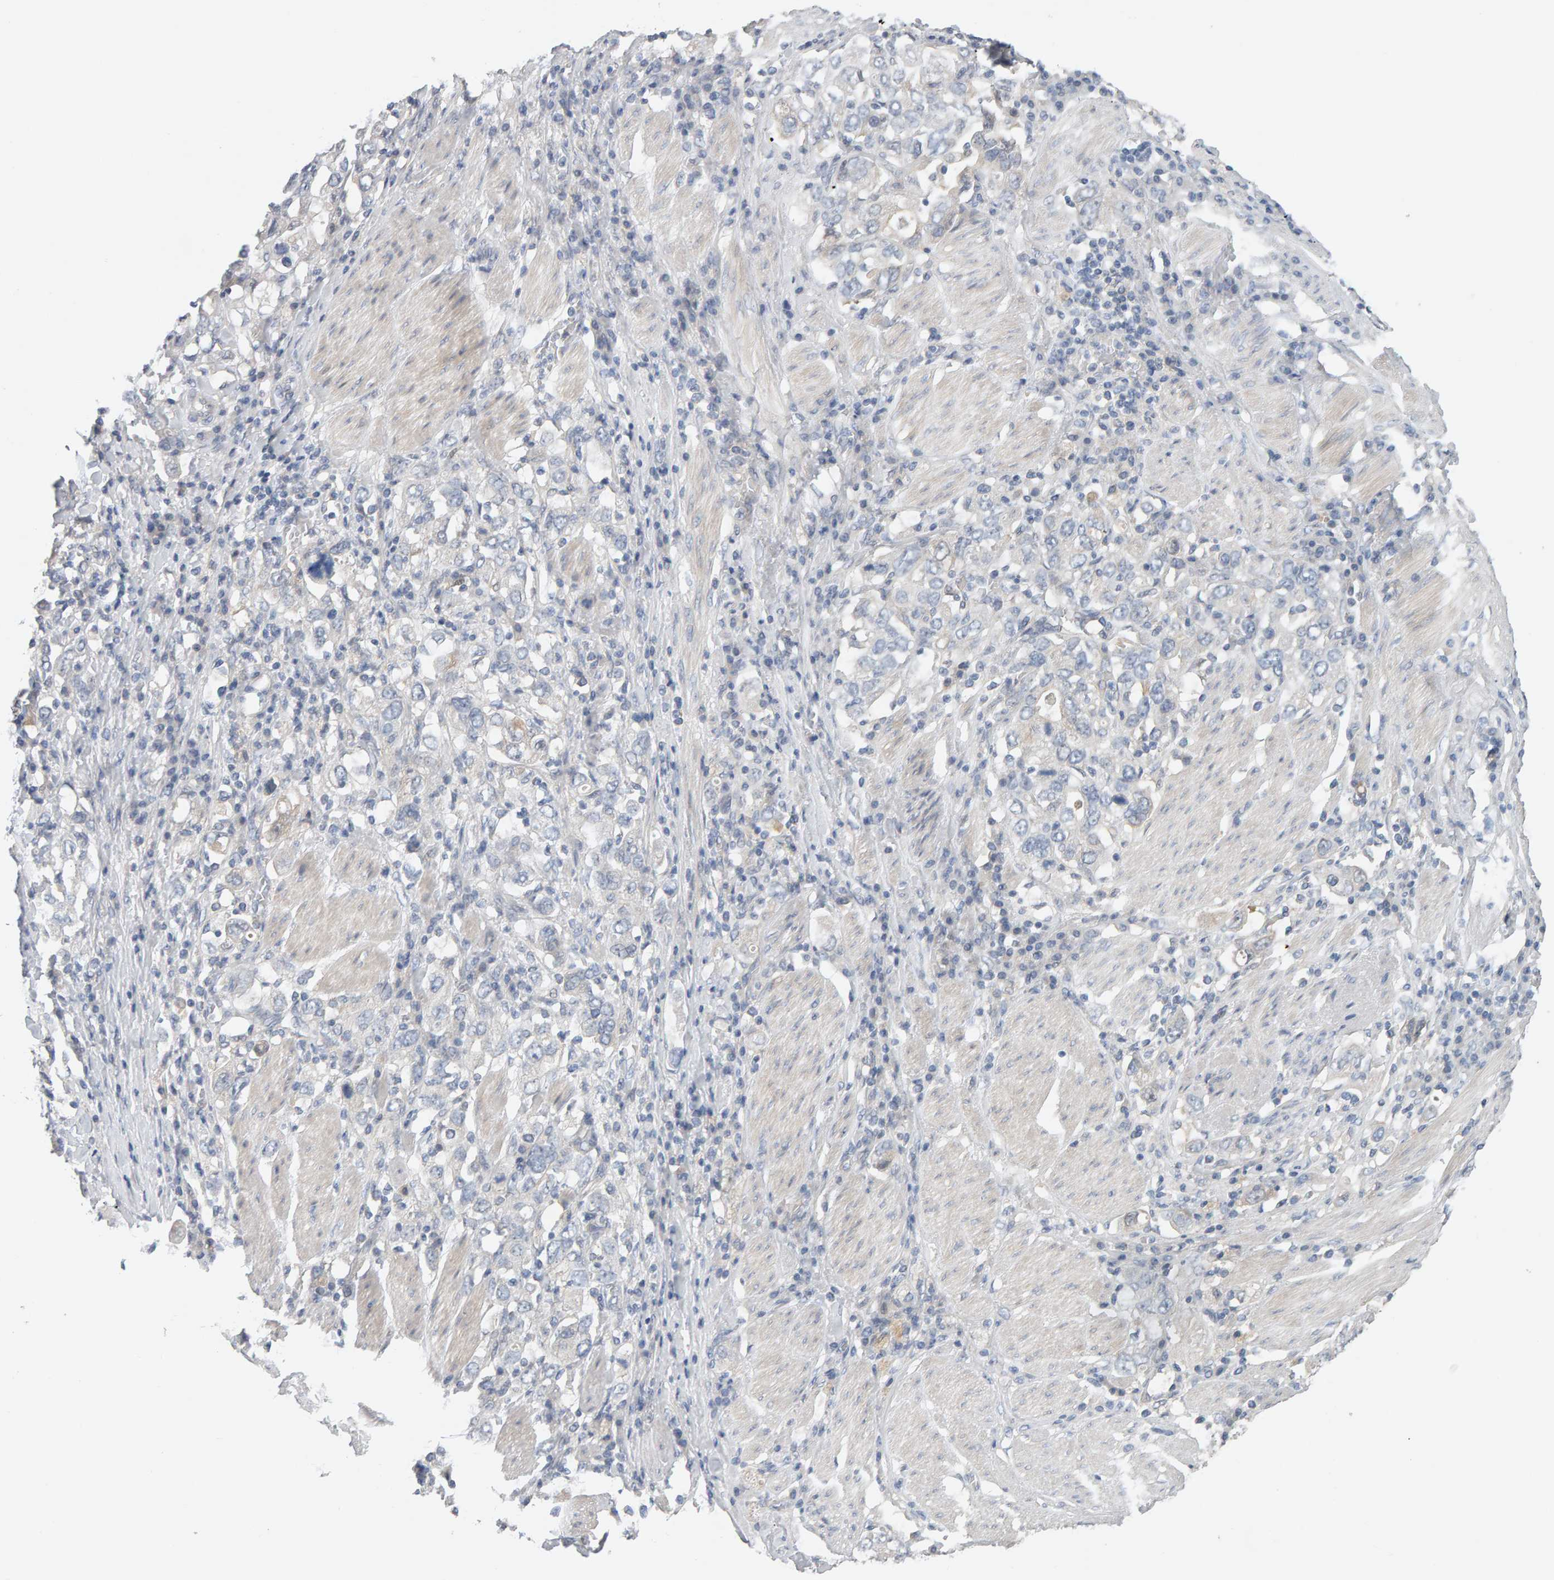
{"staining": {"intensity": "negative", "quantity": "none", "location": "none"}, "tissue": "stomach cancer", "cell_type": "Tumor cells", "image_type": "cancer", "snomed": [{"axis": "morphology", "description": "Adenocarcinoma, NOS"}, {"axis": "topography", "description": "Stomach, upper"}], "caption": "The micrograph reveals no staining of tumor cells in stomach adenocarcinoma.", "gene": "GFUS", "patient": {"sex": "male", "age": 62}}